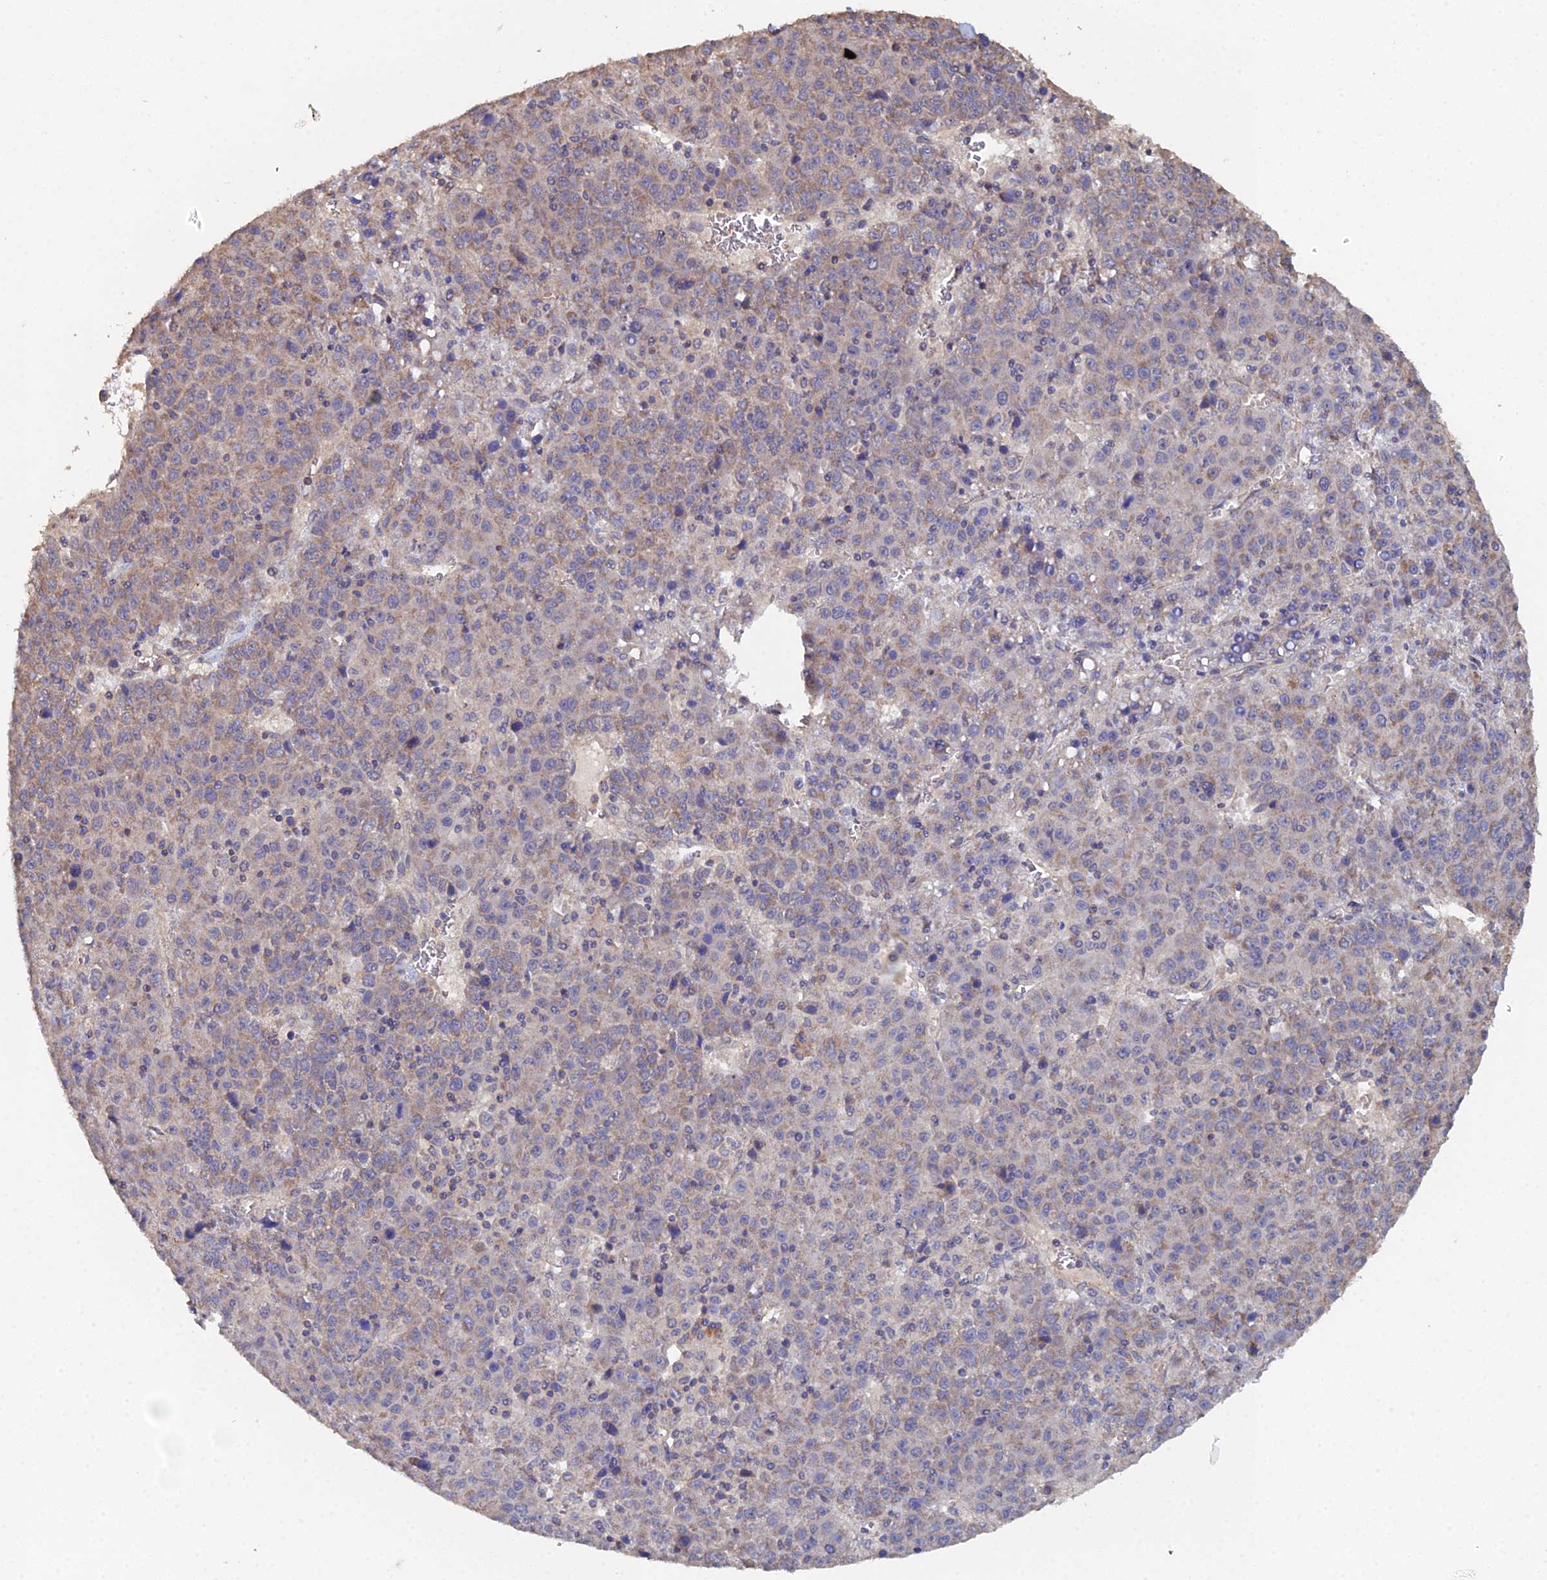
{"staining": {"intensity": "weak", "quantity": "25%-75%", "location": "cytoplasmic/membranous"}, "tissue": "liver cancer", "cell_type": "Tumor cells", "image_type": "cancer", "snomed": [{"axis": "morphology", "description": "Carcinoma, Hepatocellular, NOS"}, {"axis": "topography", "description": "Liver"}], "caption": "Immunohistochemical staining of liver cancer shows low levels of weak cytoplasmic/membranous staining in about 25%-75% of tumor cells.", "gene": "SPANXN4", "patient": {"sex": "female", "age": 53}}